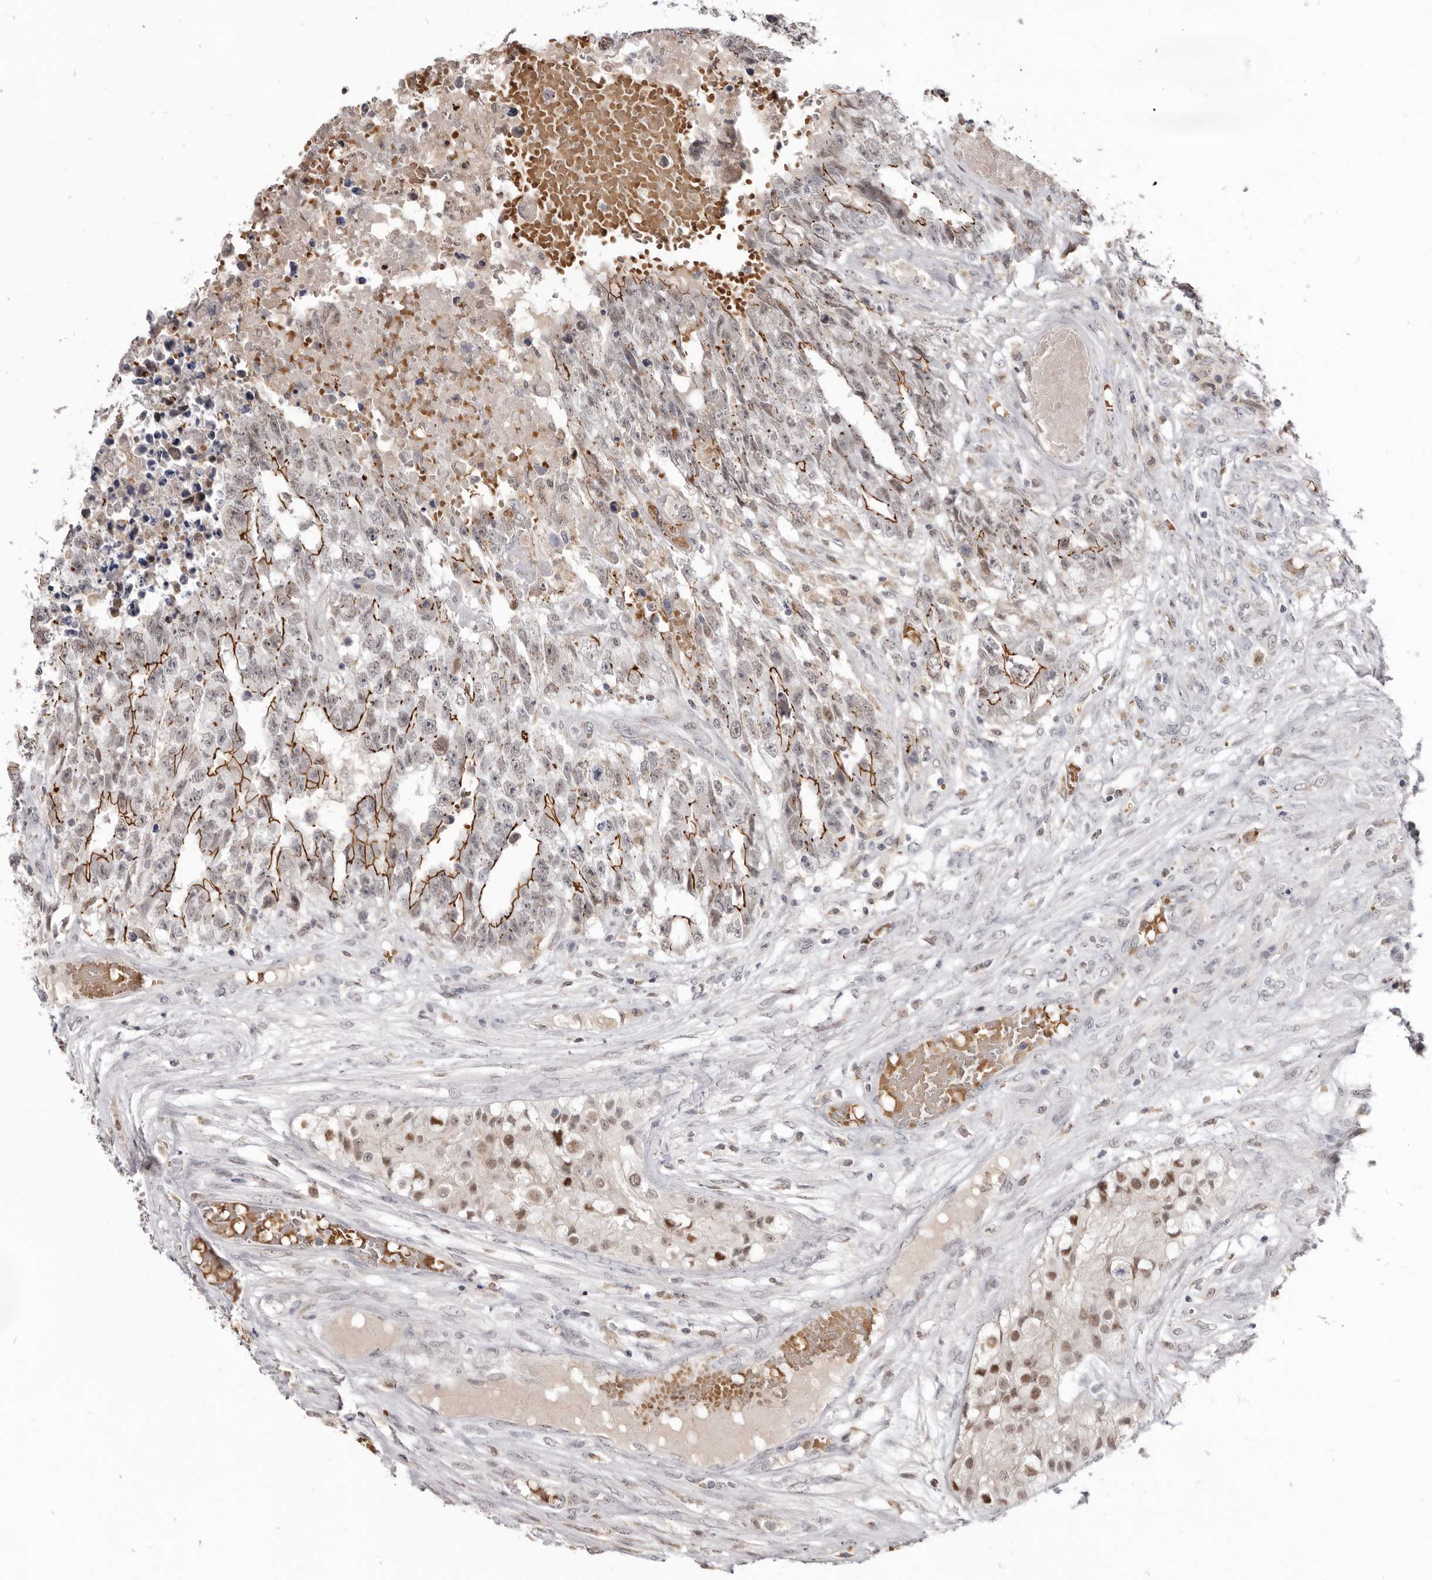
{"staining": {"intensity": "moderate", "quantity": "25%-75%", "location": "cytoplasmic/membranous"}, "tissue": "testis cancer", "cell_type": "Tumor cells", "image_type": "cancer", "snomed": [{"axis": "morphology", "description": "Carcinoma, Embryonal, NOS"}, {"axis": "topography", "description": "Testis"}], "caption": "Testis embryonal carcinoma stained with IHC demonstrates moderate cytoplasmic/membranous positivity in approximately 25%-75% of tumor cells. The protein of interest is shown in brown color, while the nuclei are stained blue.", "gene": "CGN", "patient": {"sex": "male", "age": 25}}